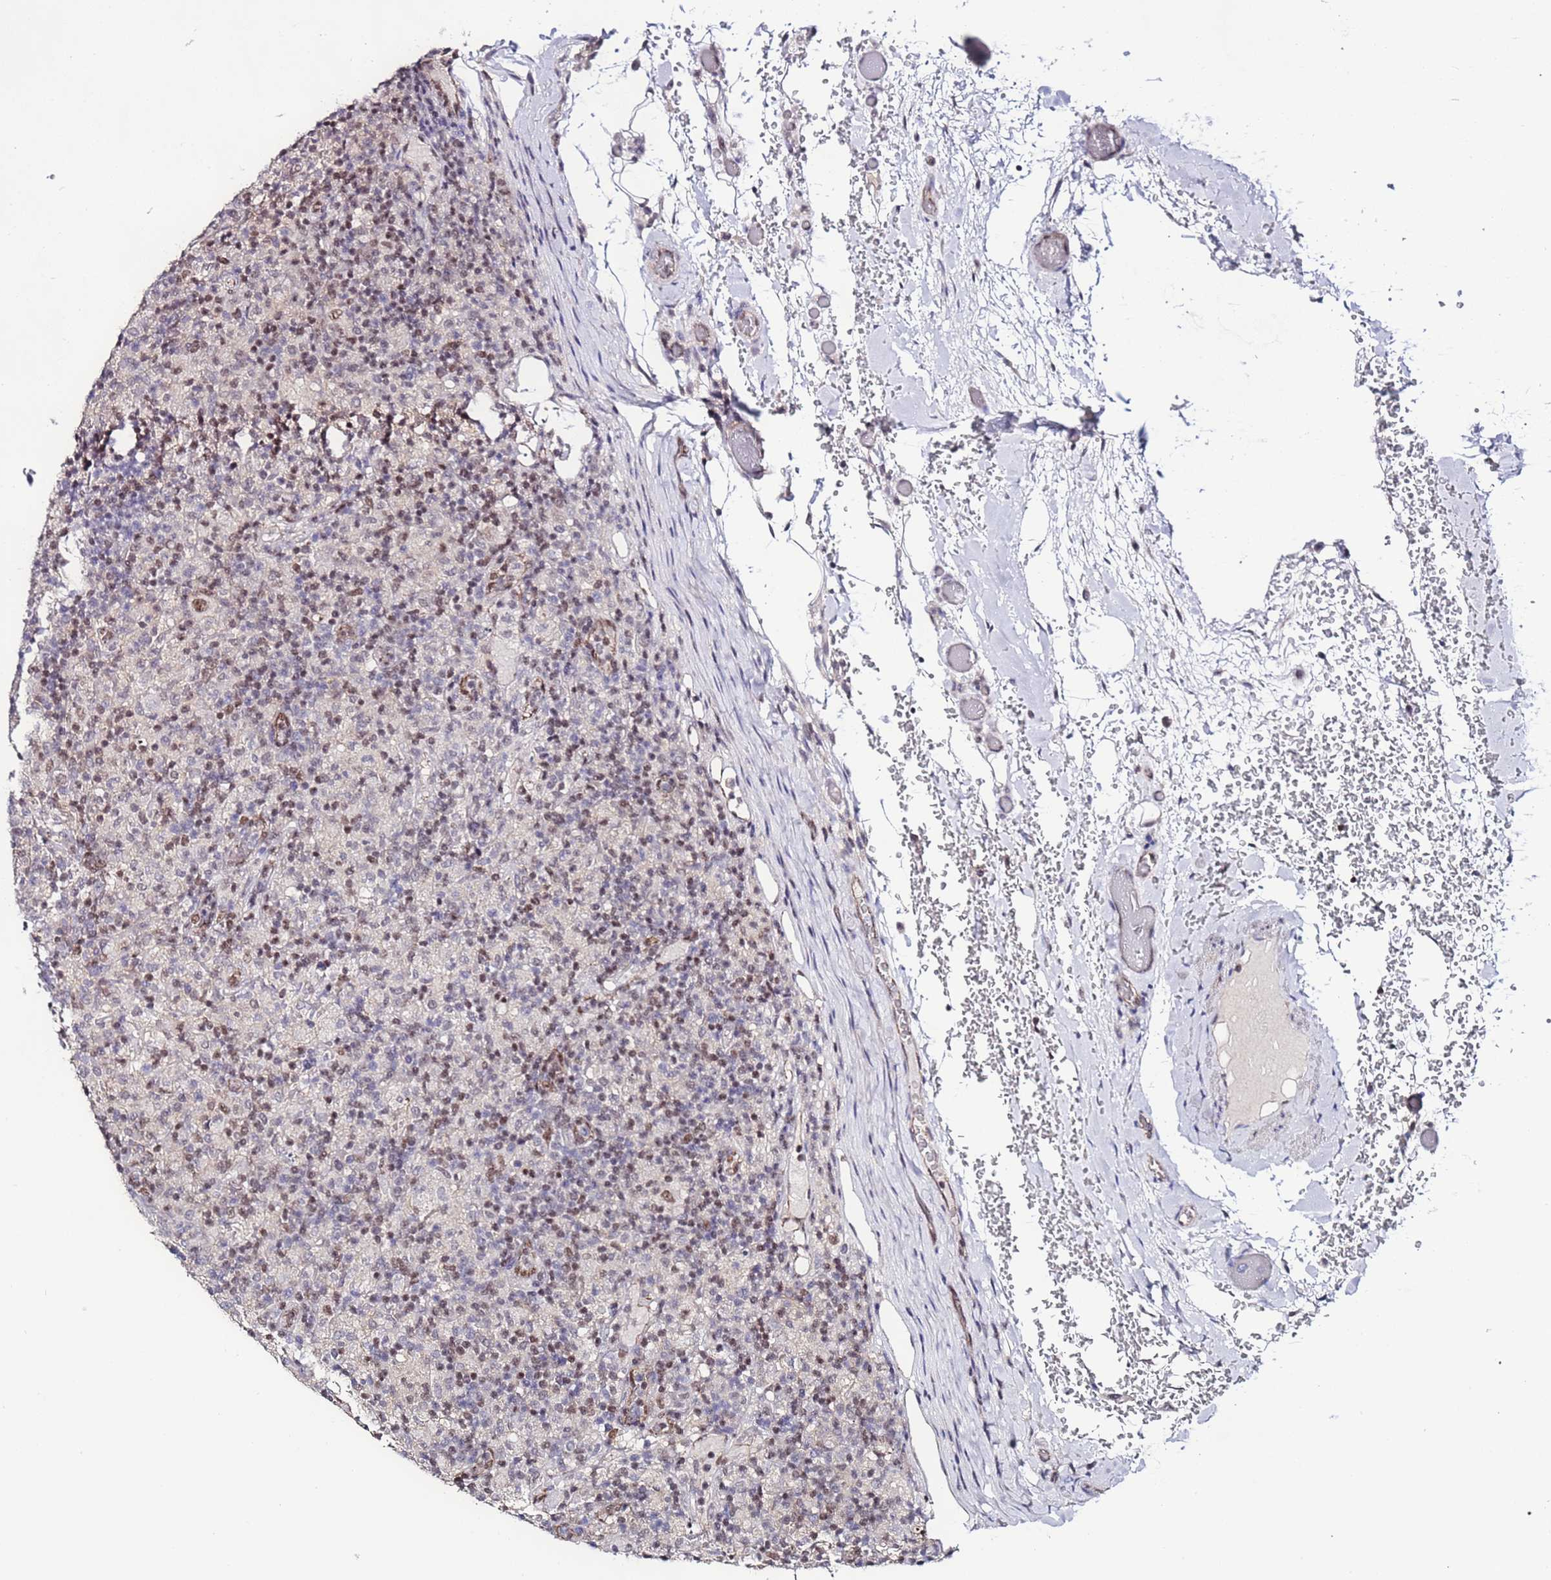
{"staining": {"intensity": "moderate", "quantity": ">75%", "location": "nuclear"}, "tissue": "lymphoma", "cell_type": "Tumor cells", "image_type": "cancer", "snomed": [{"axis": "morphology", "description": "Hodgkin's disease, NOS"}, {"axis": "topography", "description": "Lymph node"}], "caption": "Immunohistochemistry (IHC) micrograph of human lymphoma stained for a protein (brown), which shows medium levels of moderate nuclear positivity in approximately >75% of tumor cells.", "gene": "TENM3", "patient": {"sex": "male", "age": 70}}